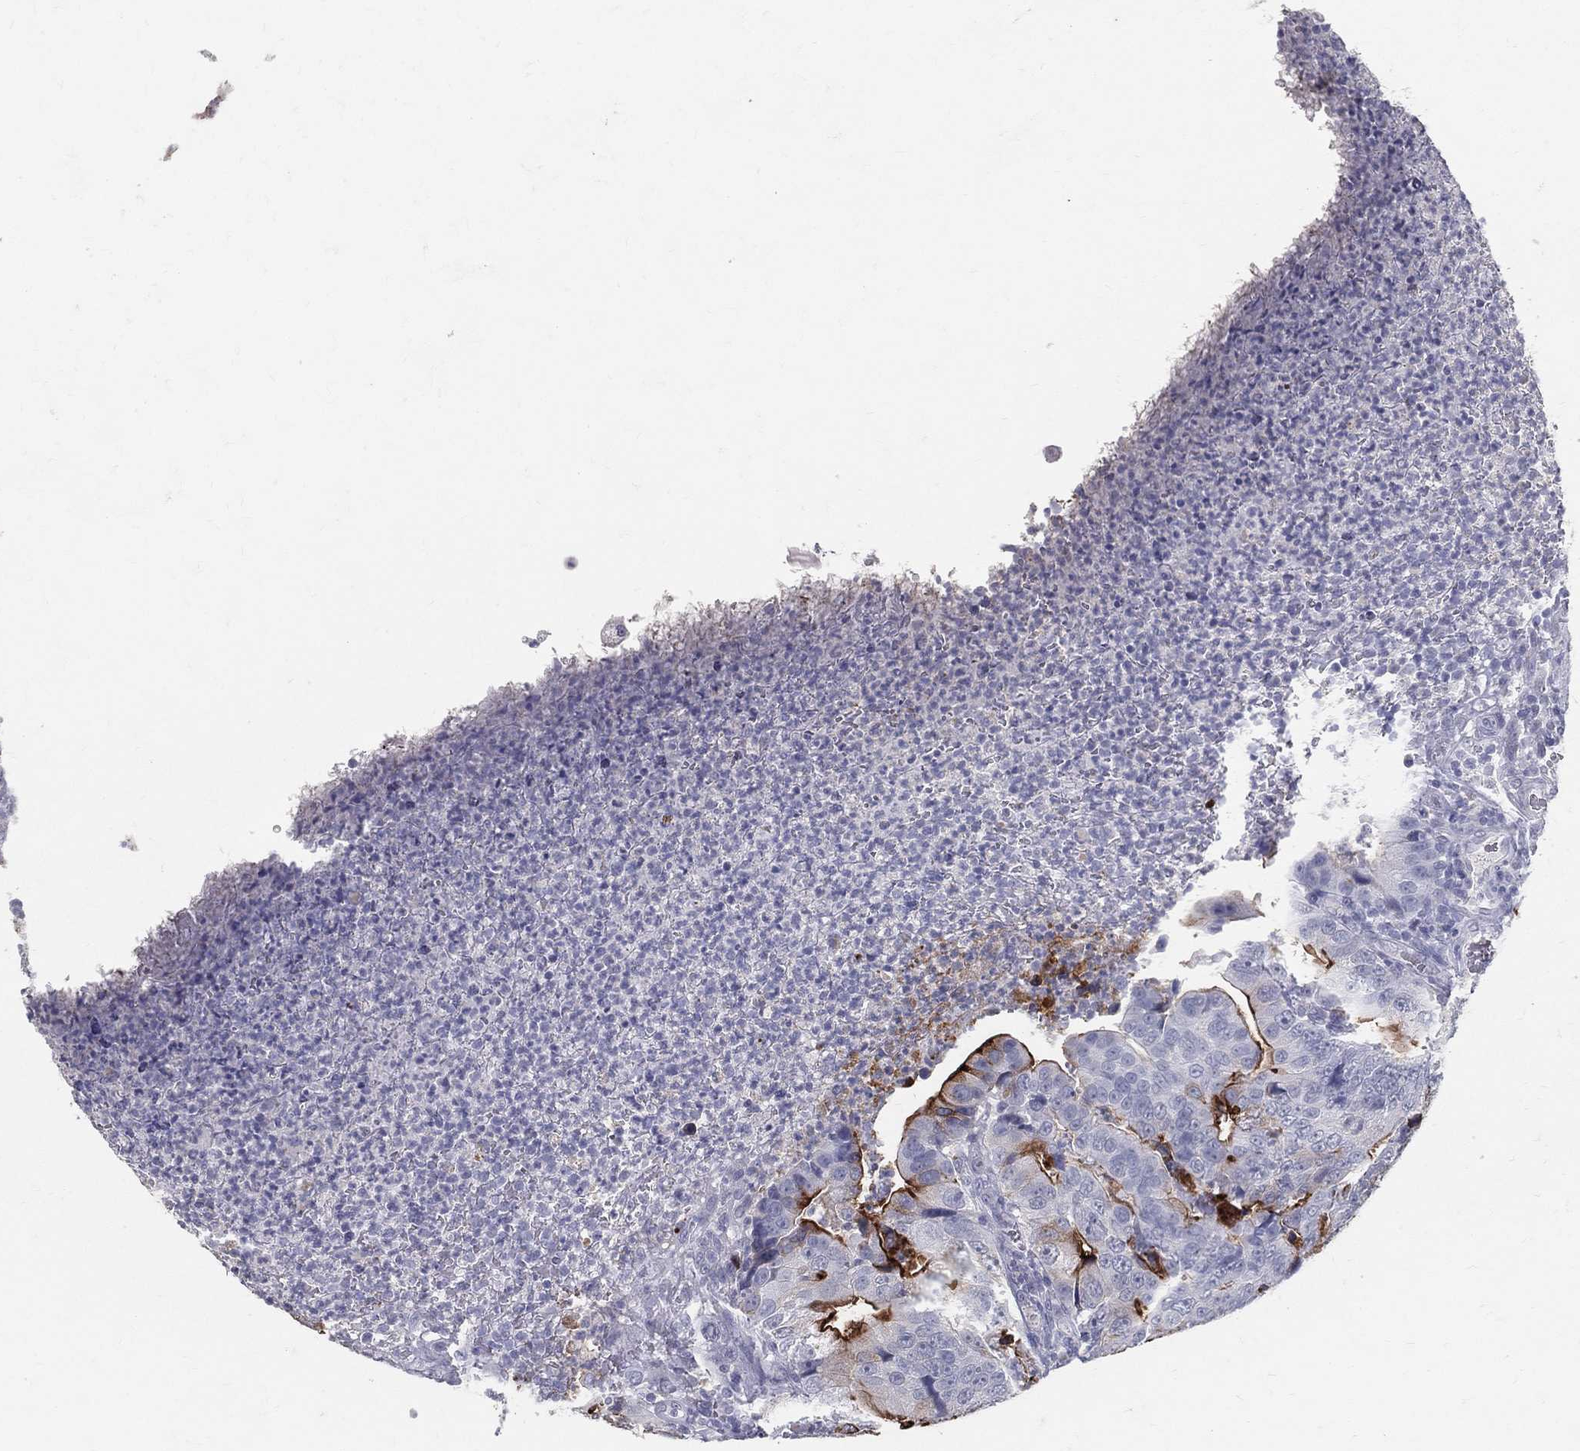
{"staining": {"intensity": "strong", "quantity": "<25%", "location": "cytoplasmic/membranous"}, "tissue": "colorectal cancer", "cell_type": "Tumor cells", "image_type": "cancer", "snomed": [{"axis": "morphology", "description": "Adenocarcinoma, NOS"}, {"axis": "topography", "description": "Colon"}], "caption": "A high-resolution histopathology image shows immunohistochemistry staining of colorectal cancer, which shows strong cytoplasmic/membranous staining in approximately <25% of tumor cells. (DAB IHC, brown staining for protein, blue staining for nuclei).", "gene": "ACE2", "patient": {"sex": "female", "age": 72}}